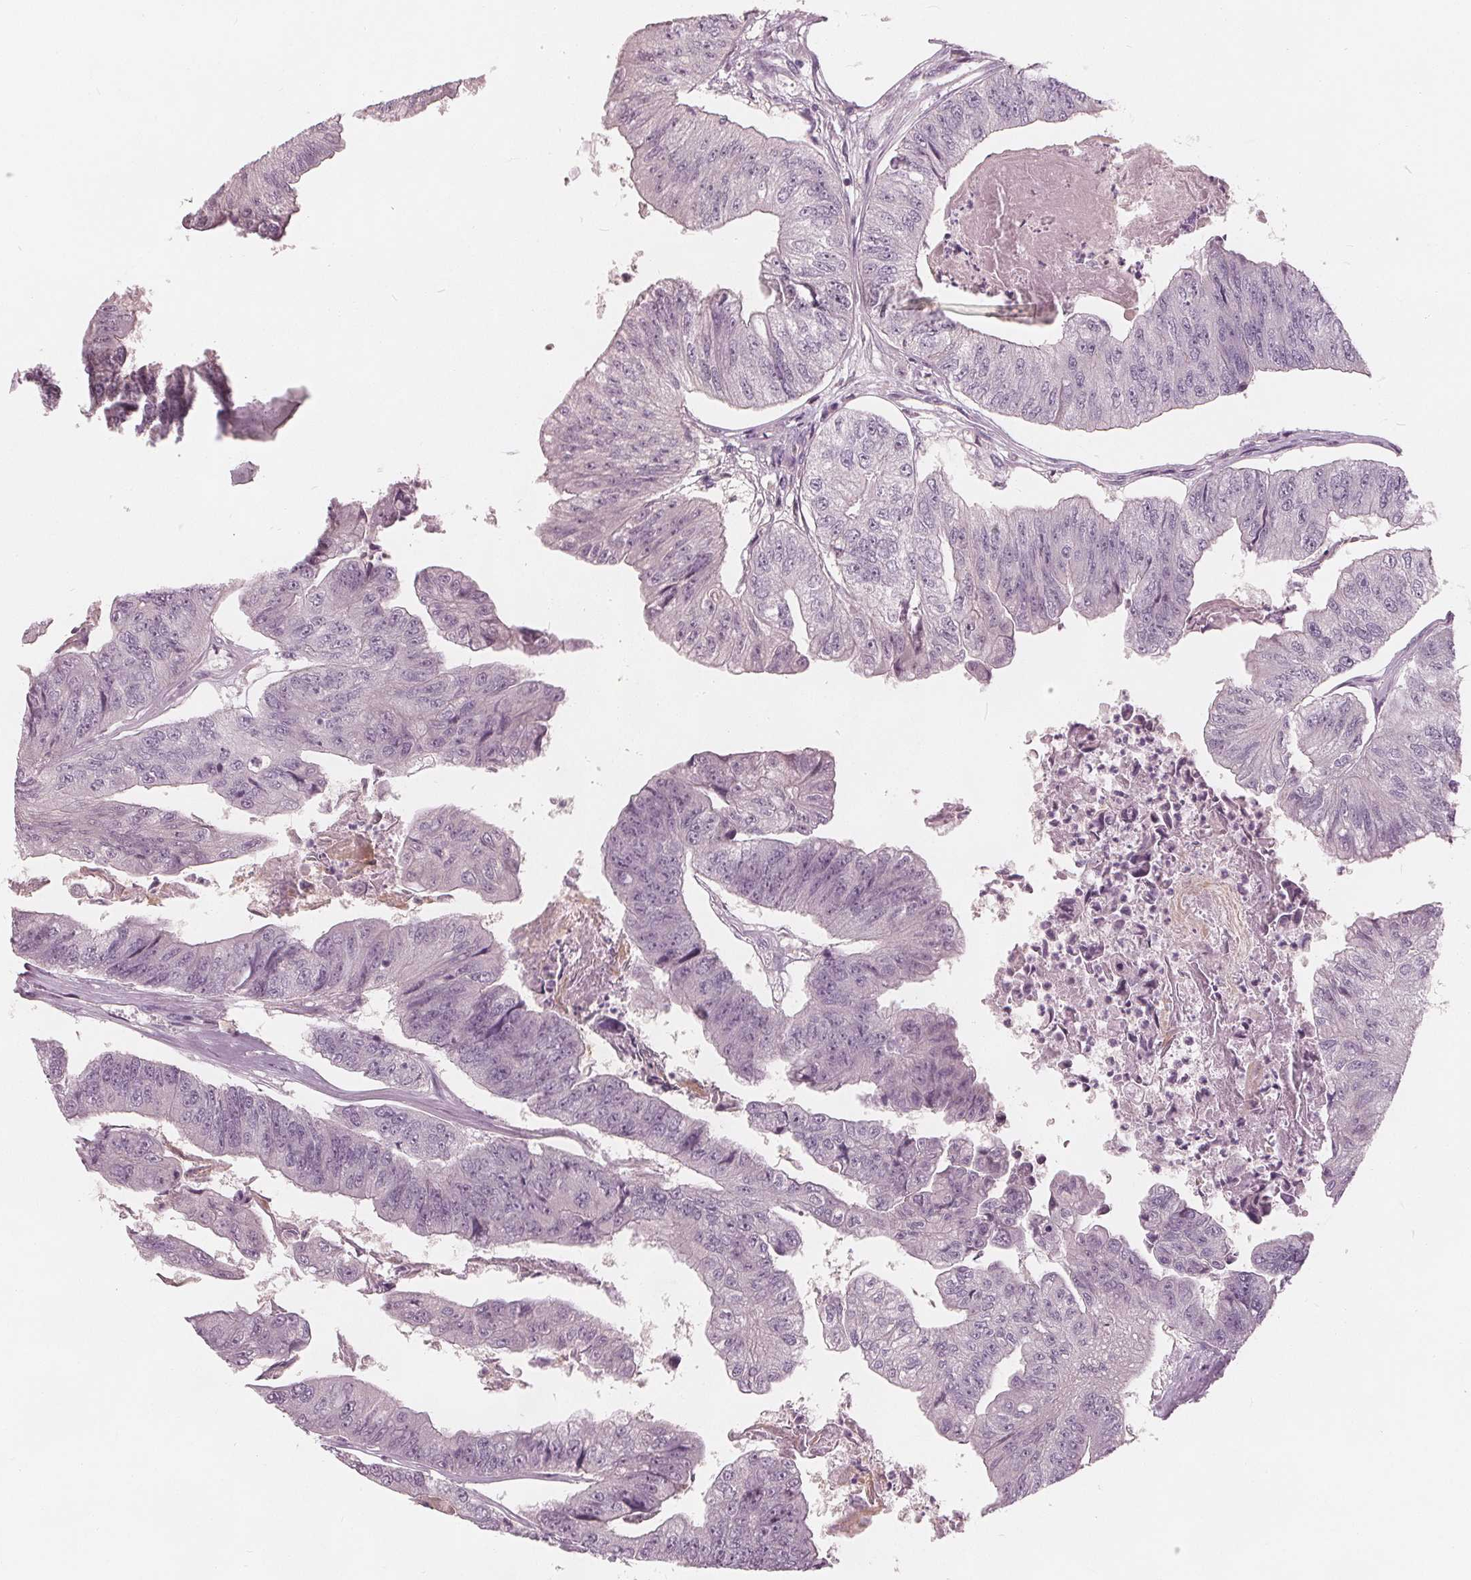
{"staining": {"intensity": "negative", "quantity": "none", "location": "none"}, "tissue": "colorectal cancer", "cell_type": "Tumor cells", "image_type": "cancer", "snomed": [{"axis": "morphology", "description": "Adenocarcinoma, NOS"}, {"axis": "topography", "description": "Colon"}], "caption": "The micrograph demonstrates no staining of tumor cells in colorectal cancer.", "gene": "SAT2", "patient": {"sex": "female", "age": 67}}